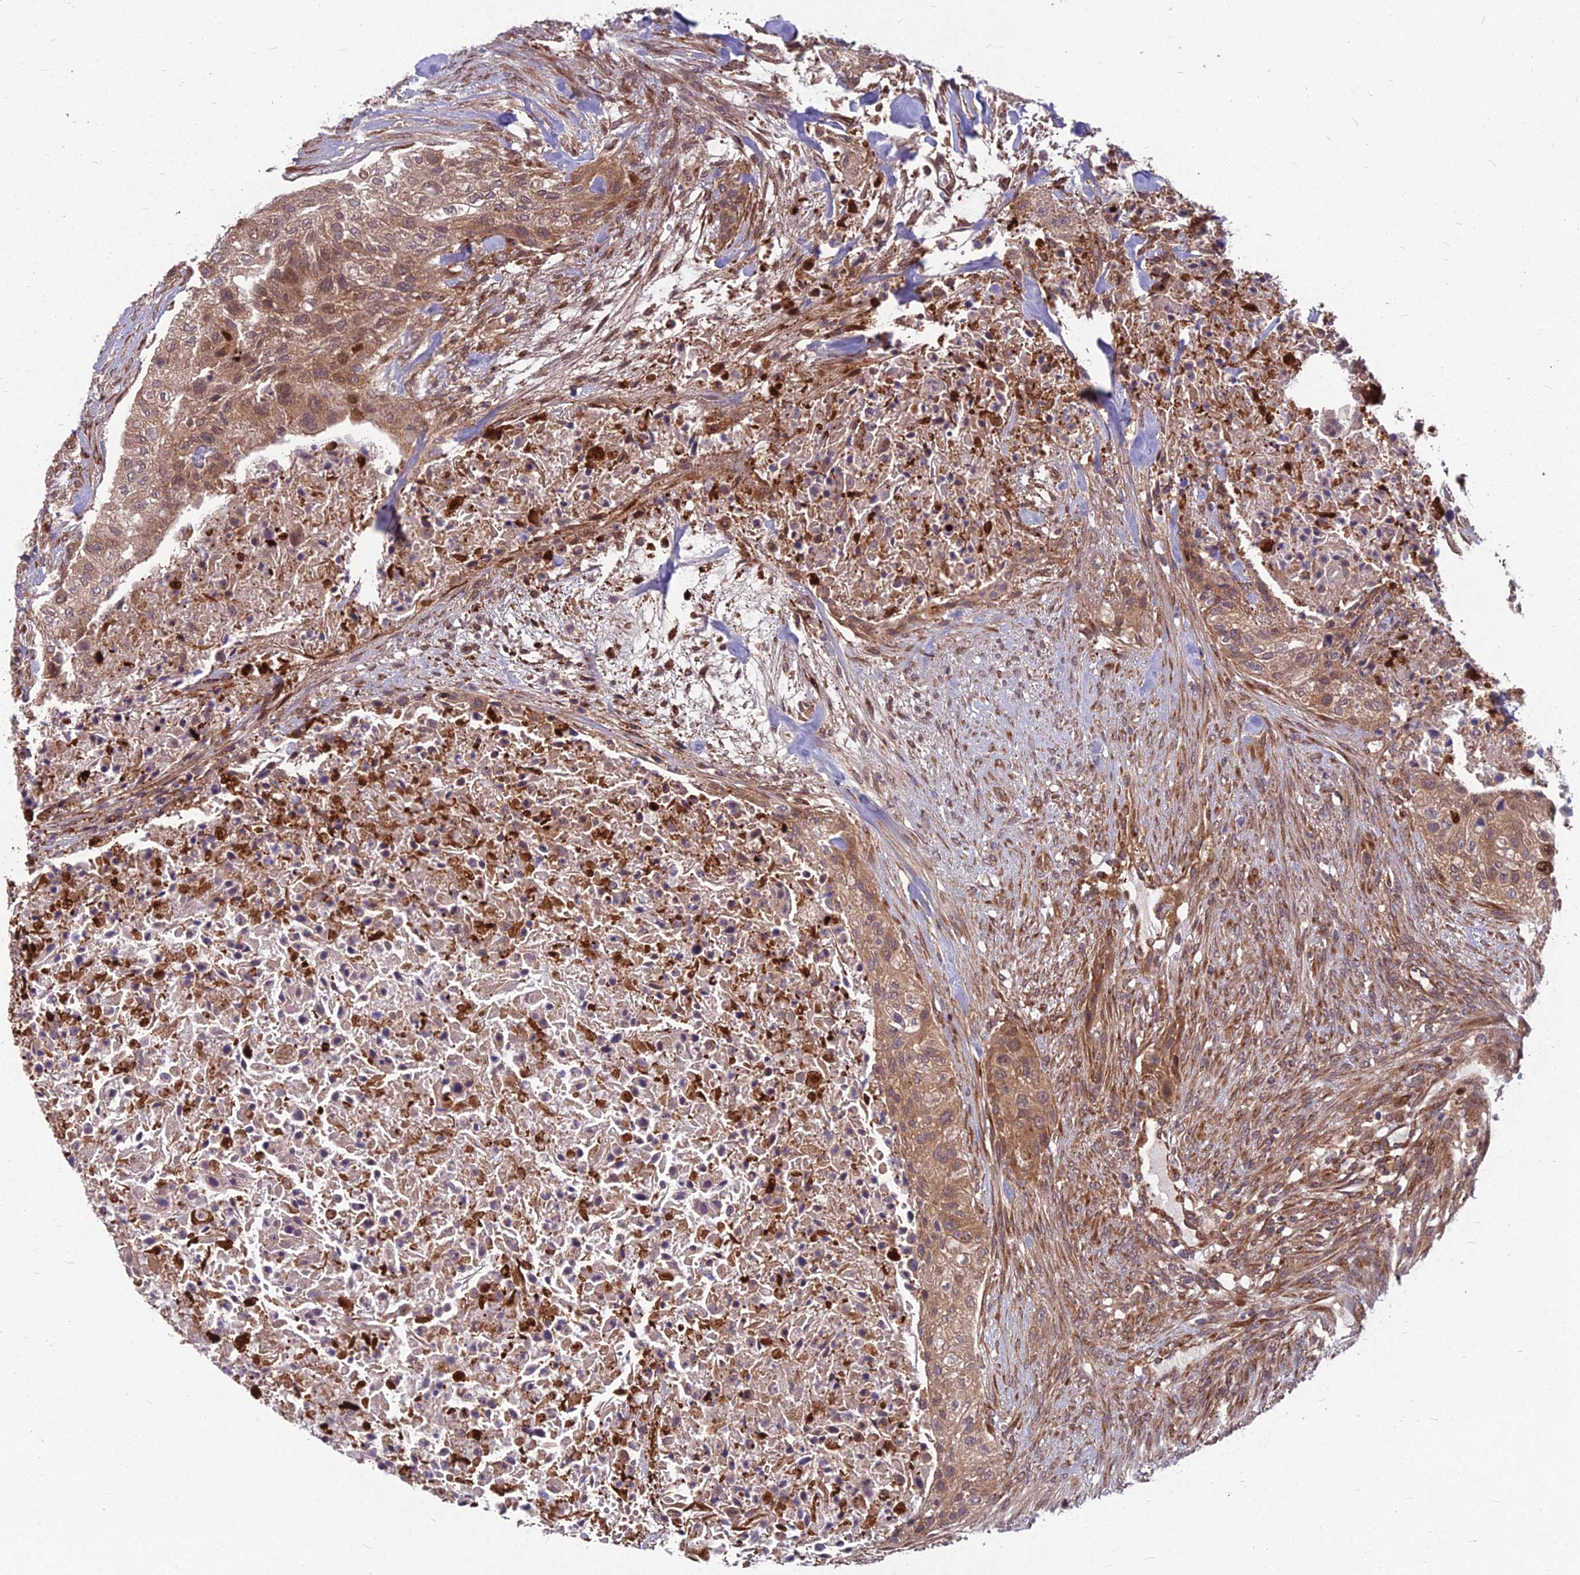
{"staining": {"intensity": "moderate", "quantity": ">75%", "location": "cytoplasmic/membranous"}, "tissue": "urothelial cancer", "cell_type": "Tumor cells", "image_type": "cancer", "snomed": [{"axis": "morphology", "description": "Urothelial carcinoma, High grade"}, {"axis": "topography", "description": "Urinary bladder"}], "caption": "High-magnification brightfield microscopy of urothelial carcinoma (high-grade) stained with DAB (brown) and counterstained with hematoxylin (blue). tumor cells exhibit moderate cytoplasmic/membranous positivity is appreciated in approximately>75% of cells.", "gene": "MFSD8", "patient": {"sex": "male", "age": 35}}